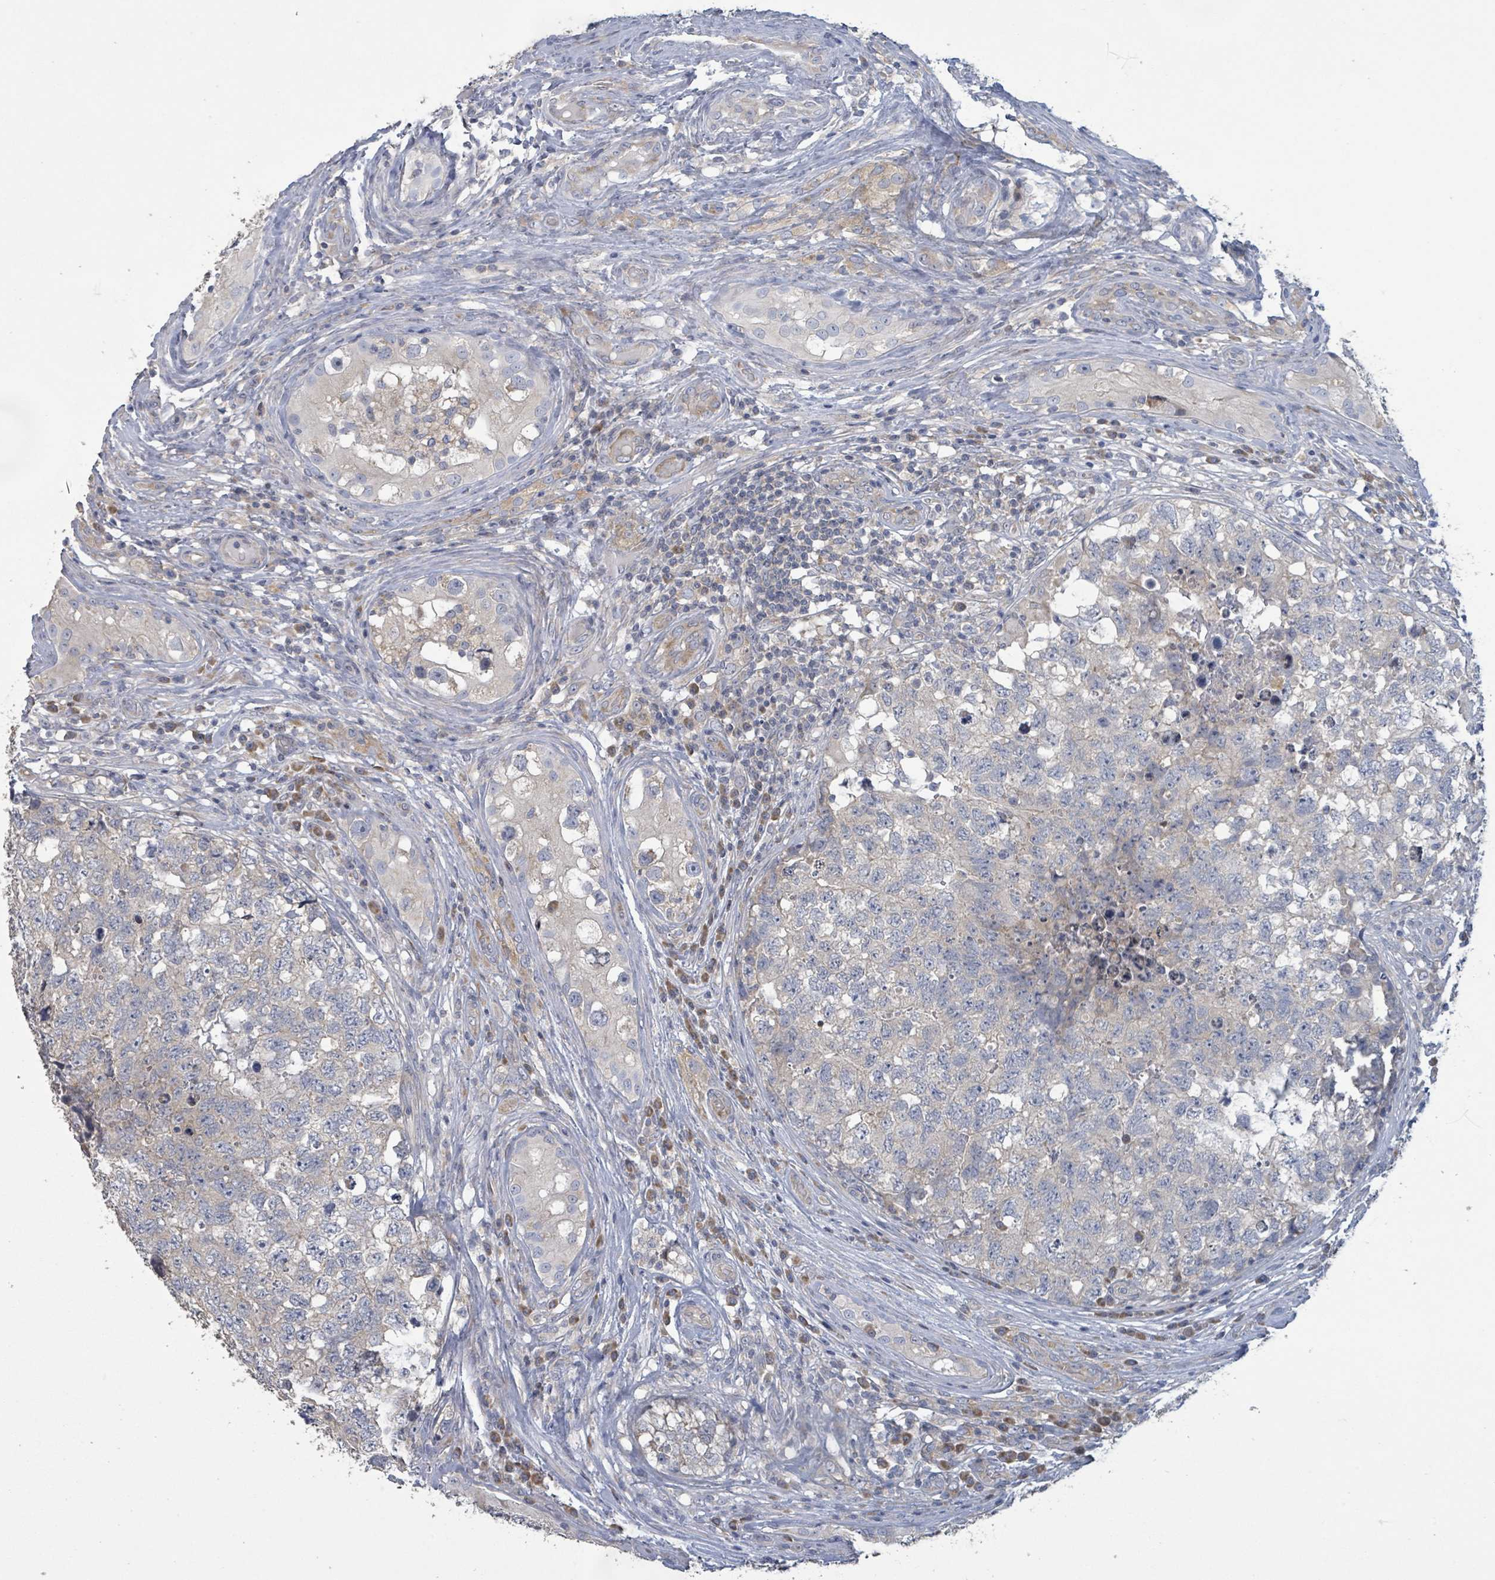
{"staining": {"intensity": "negative", "quantity": "none", "location": "none"}, "tissue": "testis cancer", "cell_type": "Tumor cells", "image_type": "cancer", "snomed": [{"axis": "morphology", "description": "Carcinoma, Embryonal, NOS"}, {"axis": "topography", "description": "Testis"}], "caption": "The immunohistochemistry (IHC) micrograph has no significant positivity in tumor cells of testis cancer tissue.", "gene": "RPL32", "patient": {"sex": "male", "age": 31}}